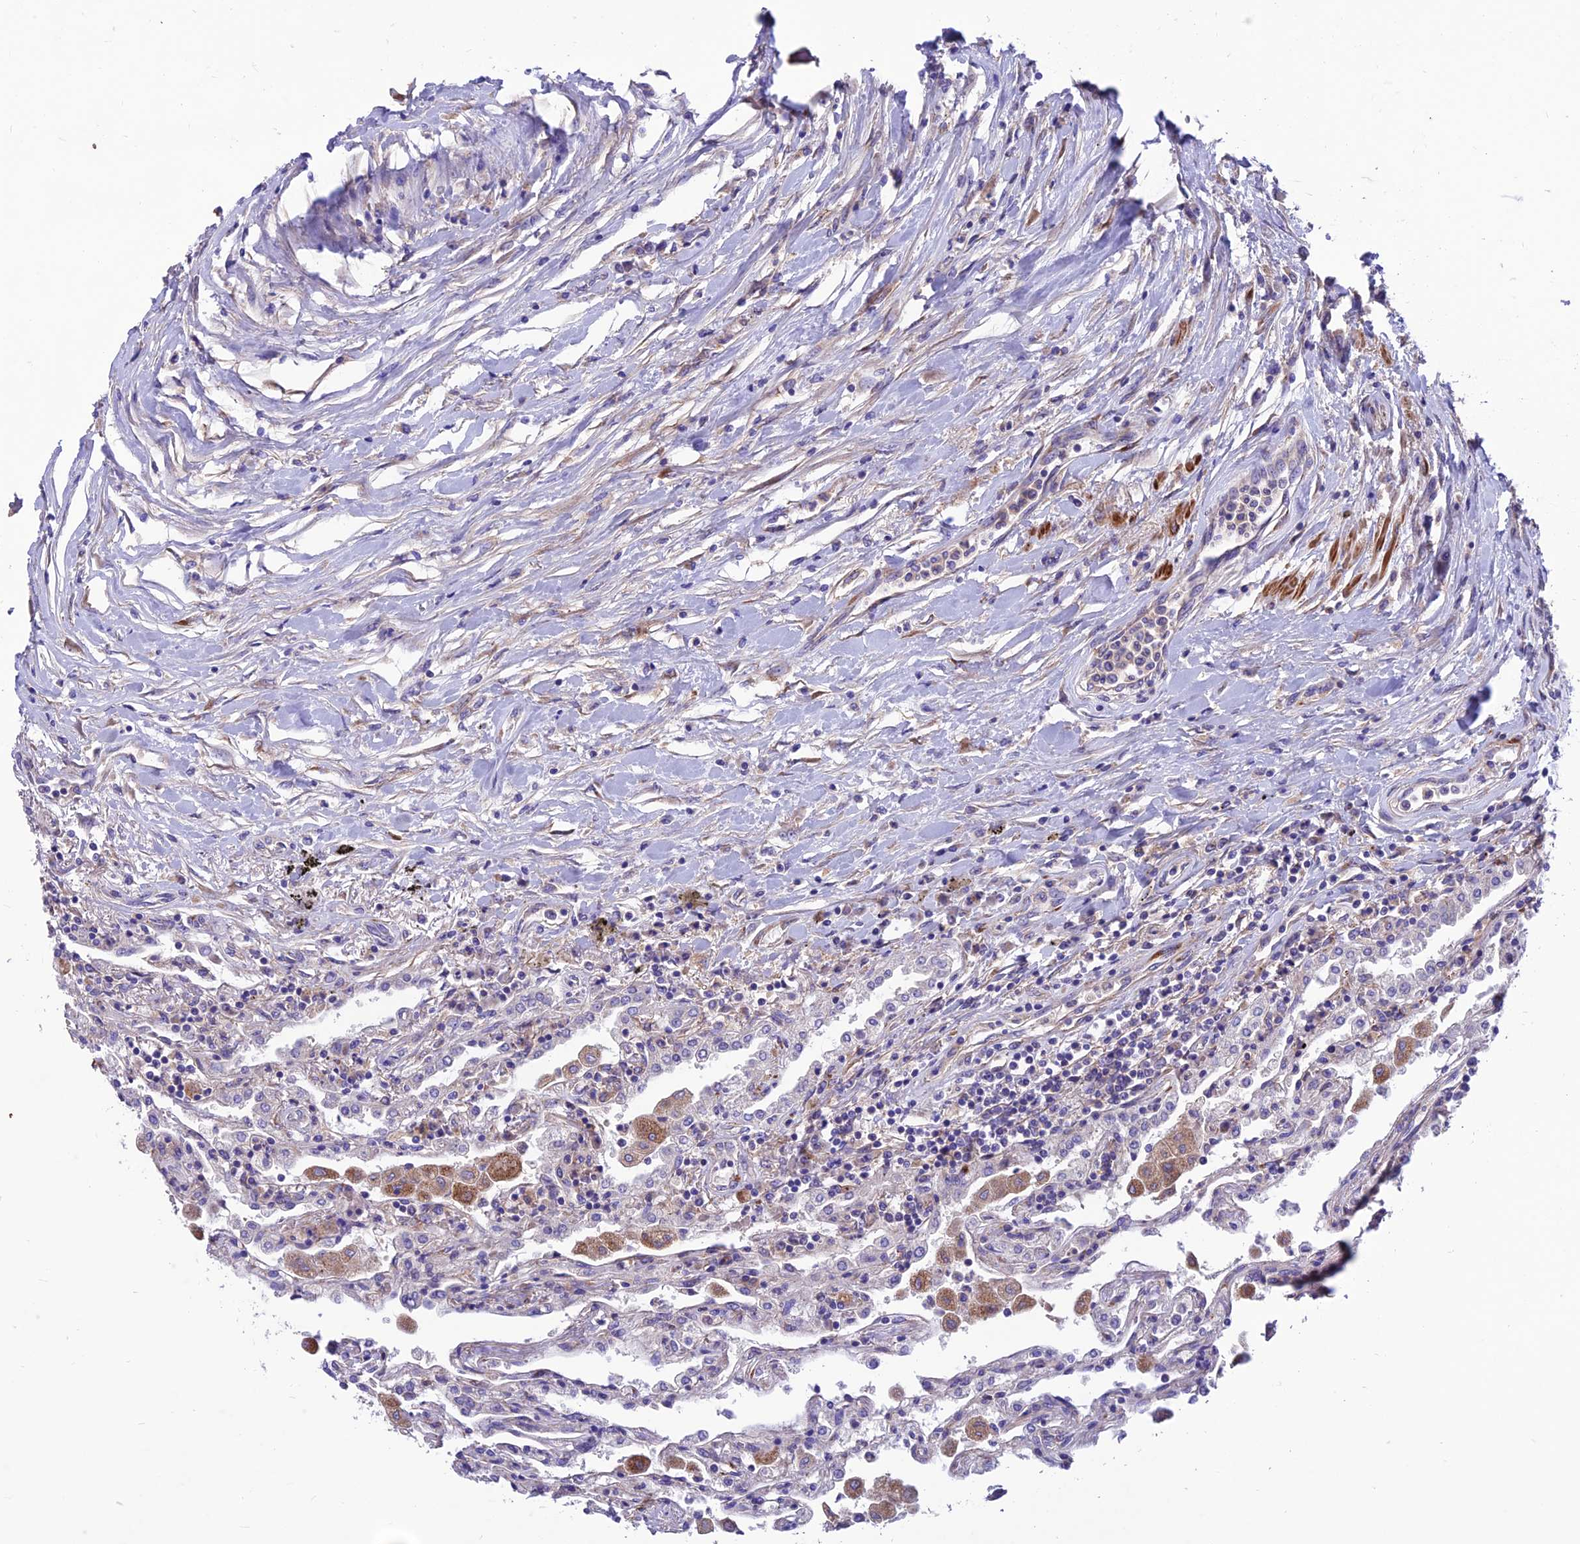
{"staining": {"intensity": "negative", "quantity": "none", "location": "none"}, "tissue": "lung", "cell_type": "Alveolar cells", "image_type": "normal", "snomed": [{"axis": "morphology", "description": "Normal tissue, NOS"}, {"axis": "topography", "description": "Bronchus"}, {"axis": "topography", "description": "Lung"}], "caption": "The histopathology image reveals no staining of alveolar cells in unremarkable lung. (DAB IHC with hematoxylin counter stain).", "gene": "VPS16", "patient": {"sex": "female", "age": 49}}